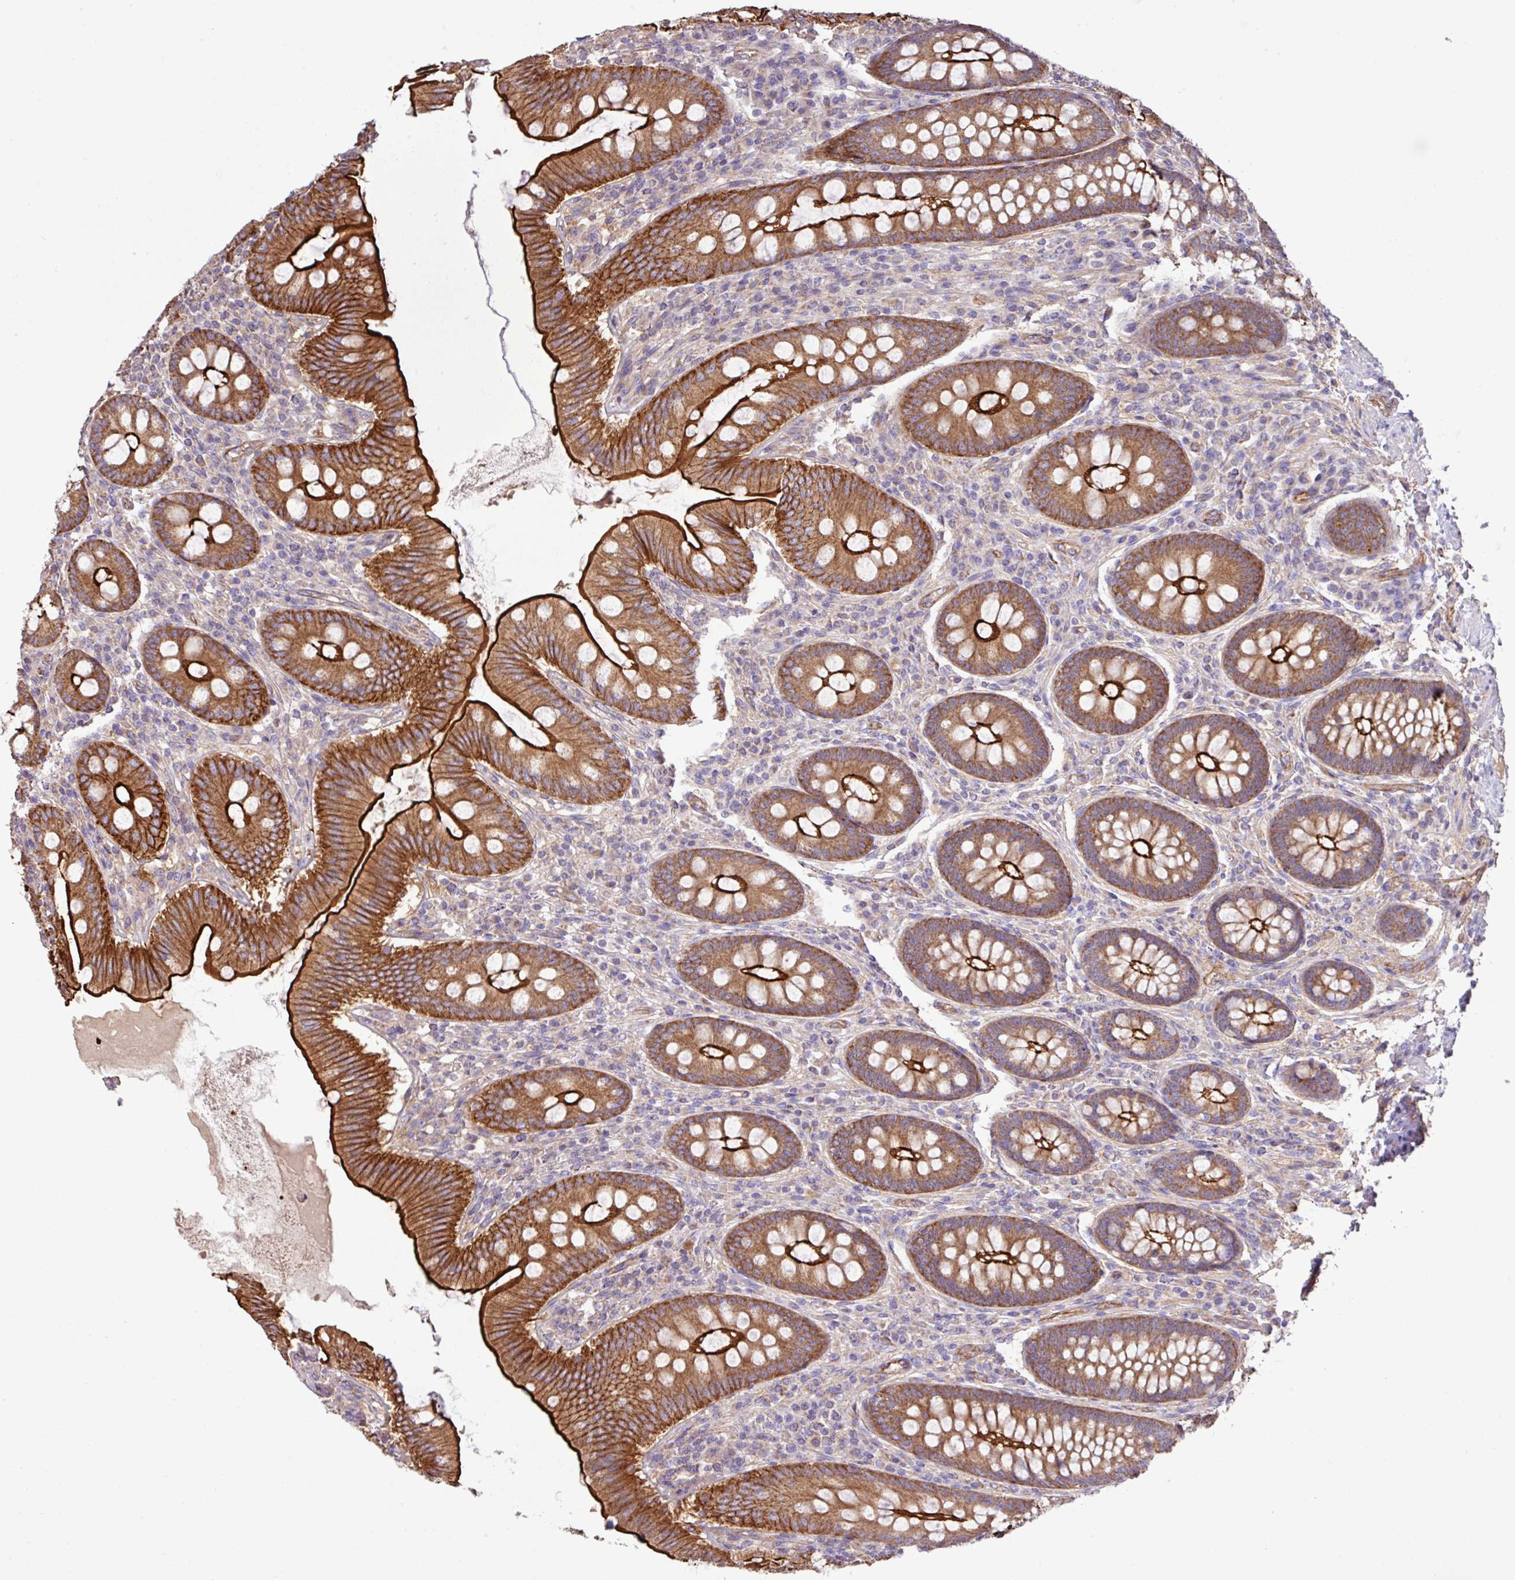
{"staining": {"intensity": "strong", "quantity": ">75%", "location": "cytoplasmic/membranous"}, "tissue": "appendix", "cell_type": "Glandular cells", "image_type": "normal", "snomed": [{"axis": "morphology", "description": "Normal tissue, NOS"}, {"axis": "topography", "description": "Appendix"}], "caption": "The image demonstrates a brown stain indicating the presence of a protein in the cytoplasmic/membranous of glandular cells in appendix. The protein of interest is stained brown, and the nuclei are stained in blue (DAB (3,3'-diaminobenzidine) IHC with brightfield microscopy, high magnification).", "gene": "LRRC53", "patient": {"sex": "male", "age": 71}}